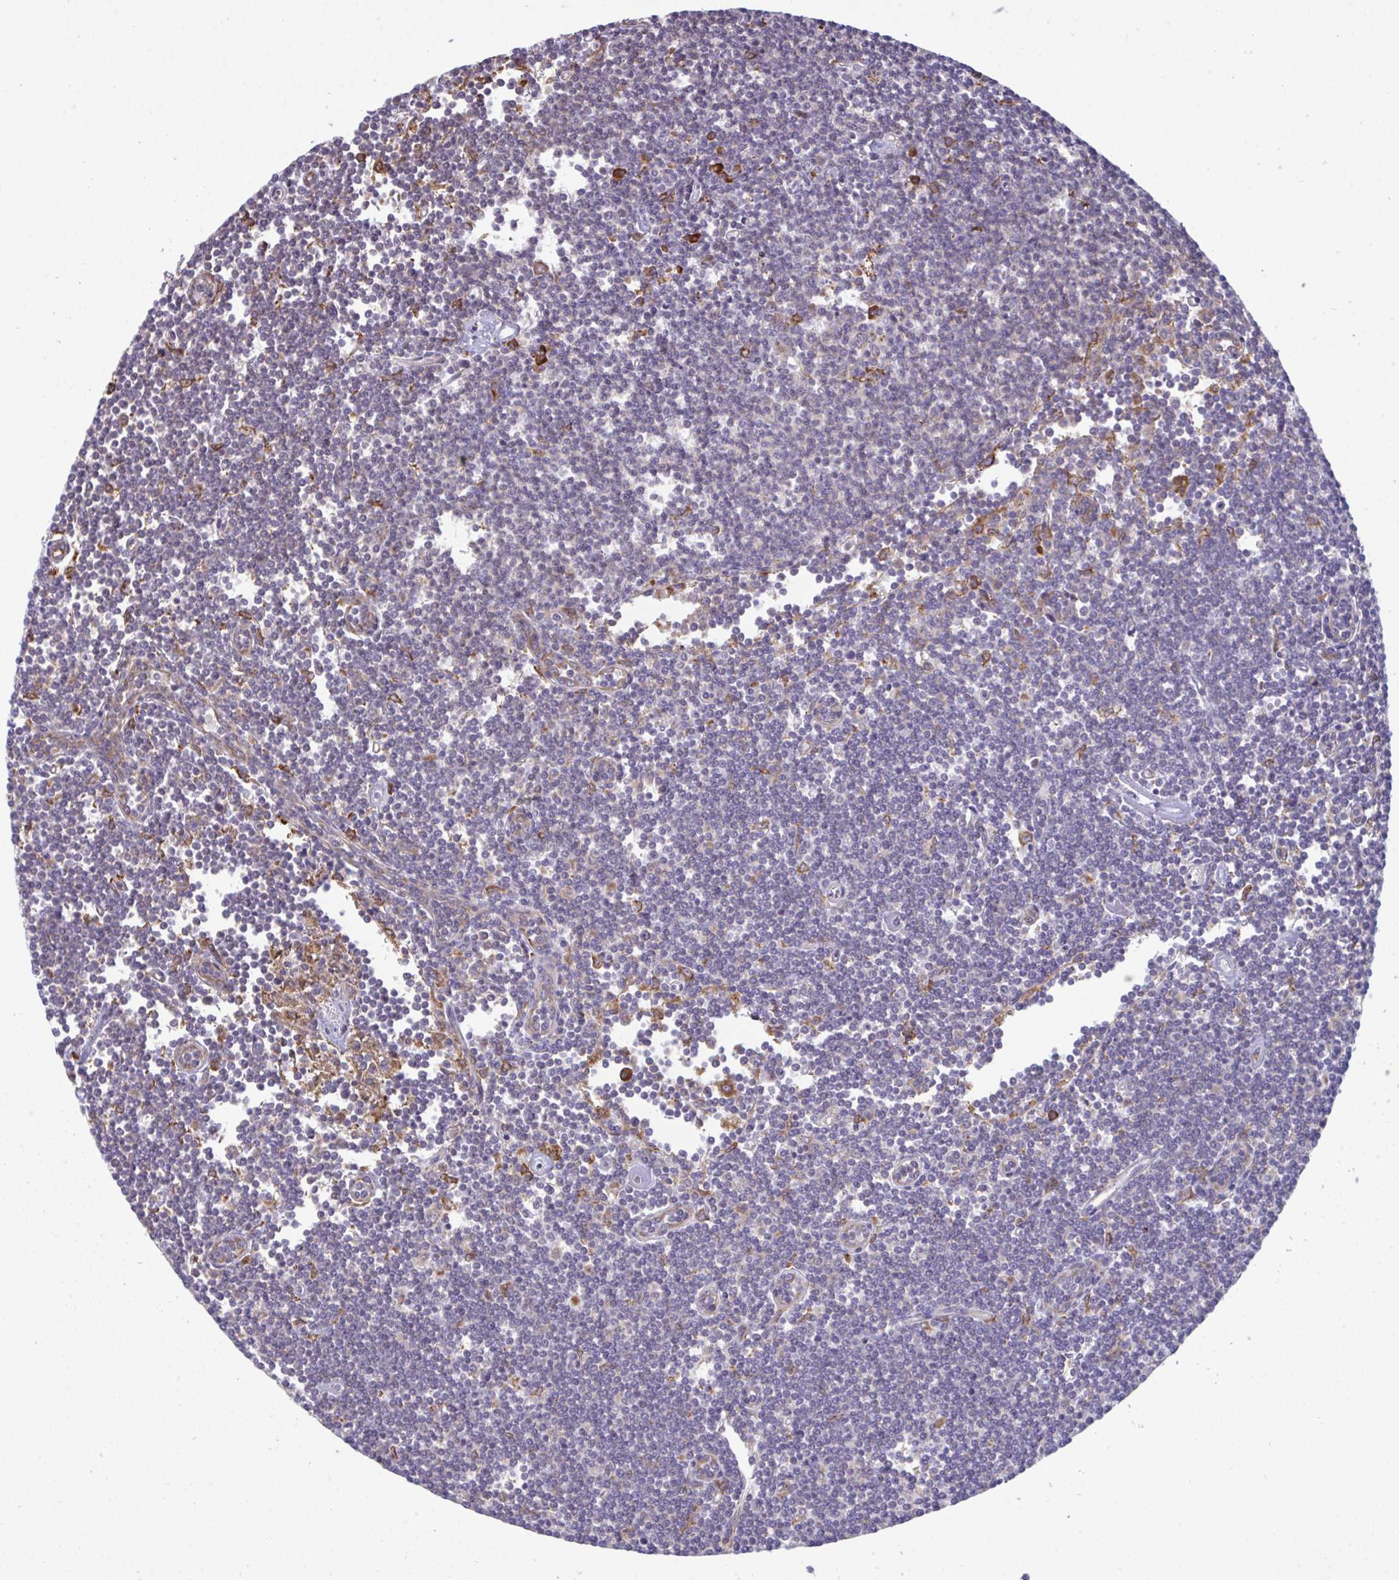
{"staining": {"intensity": "negative", "quantity": "none", "location": "none"}, "tissue": "lymphoma", "cell_type": "Tumor cells", "image_type": "cancer", "snomed": [{"axis": "morphology", "description": "Malignant lymphoma, non-Hodgkin's type, Low grade"}, {"axis": "topography", "description": "Lymph node"}], "caption": "The image demonstrates no significant positivity in tumor cells of lymphoma.", "gene": "MYMK", "patient": {"sex": "female", "age": 73}}